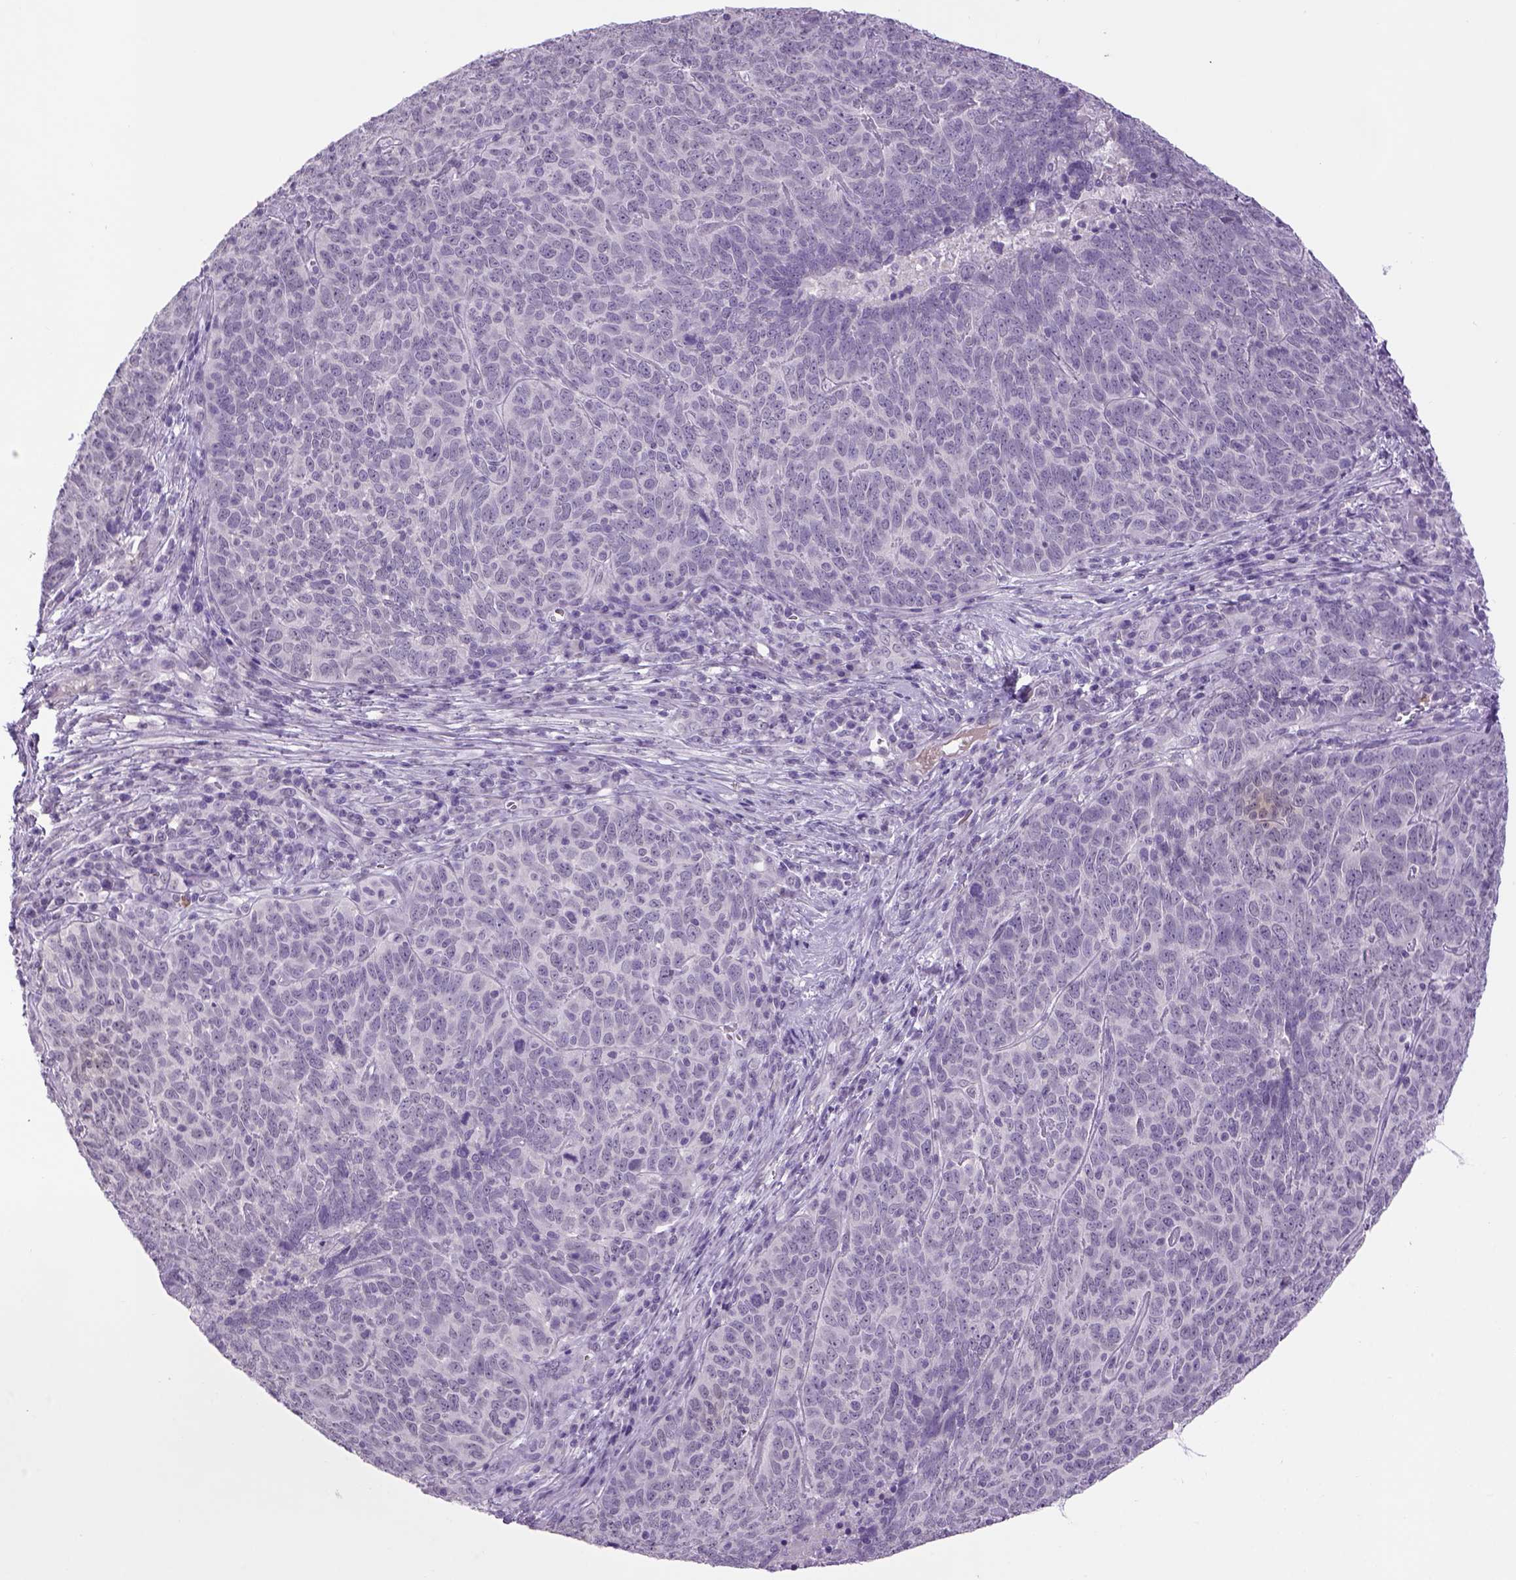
{"staining": {"intensity": "negative", "quantity": "none", "location": "none"}, "tissue": "skin cancer", "cell_type": "Tumor cells", "image_type": "cancer", "snomed": [{"axis": "morphology", "description": "Squamous cell carcinoma, NOS"}, {"axis": "topography", "description": "Skin"}, {"axis": "topography", "description": "Anal"}], "caption": "Immunohistochemistry photomicrograph of skin squamous cell carcinoma stained for a protein (brown), which shows no staining in tumor cells. (Immunohistochemistry (ihc), brightfield microscopy, high magnification).", "gene": "DBH", "patient": {"sex": "female", "age": 51}}